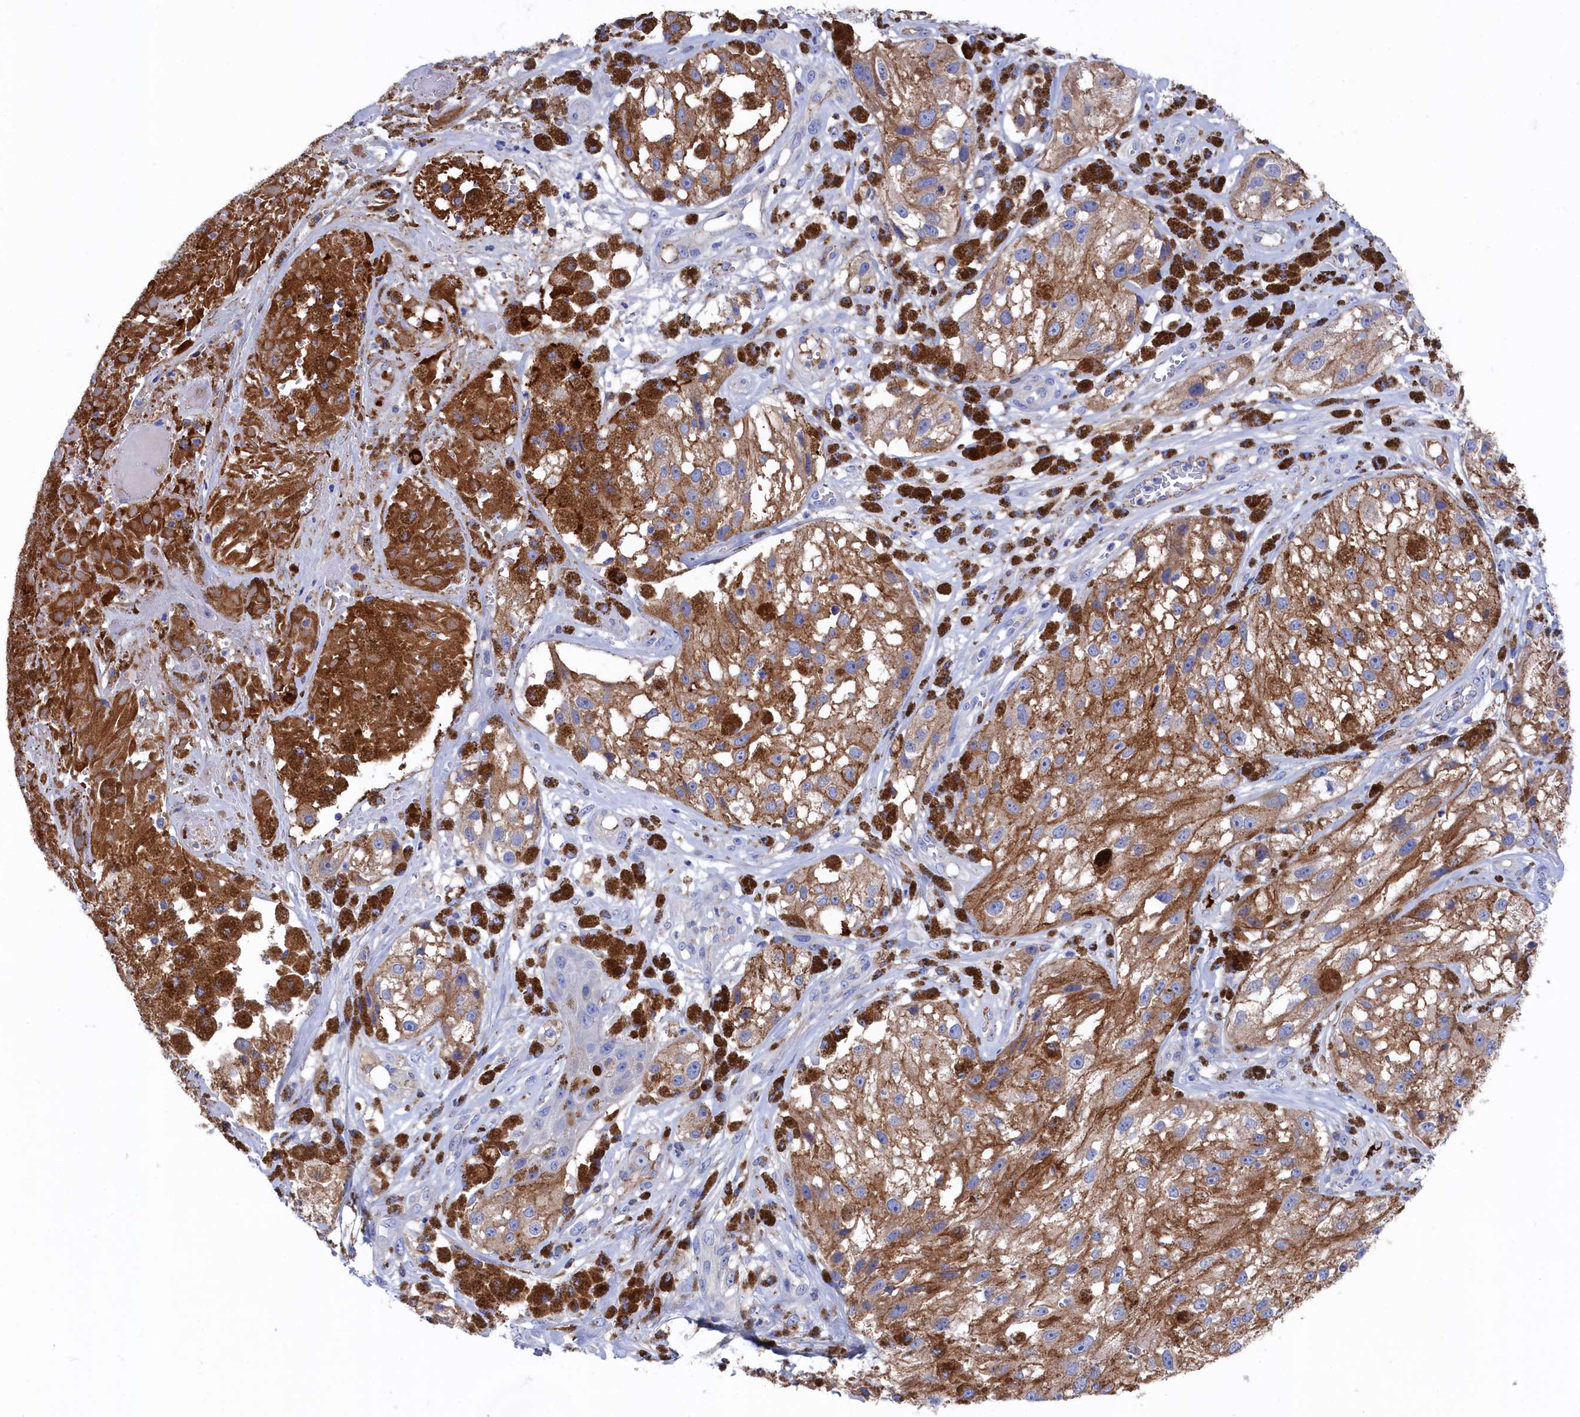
{"staining": {"intensity": "moderate", "quantity": ">75%", "location": "cytoplasmic/membranous"}, "tissue": "melanoma", "cell_type": "Tumor cells", "image_type": "cancer", "snomed": [{"axis": "morphology", "description": "Malignant melanoma, NOS"}, {"axis": "topography", "description": "Skin"}], "caption": "About >75% of tumor cells in malignant melanoma show moderate cytoplasmic/membranous protein positivity as visualized by brown immunohistochemical staining.", "gene": "C12orf73", "patient": {"sex": "male", "age": 88}}